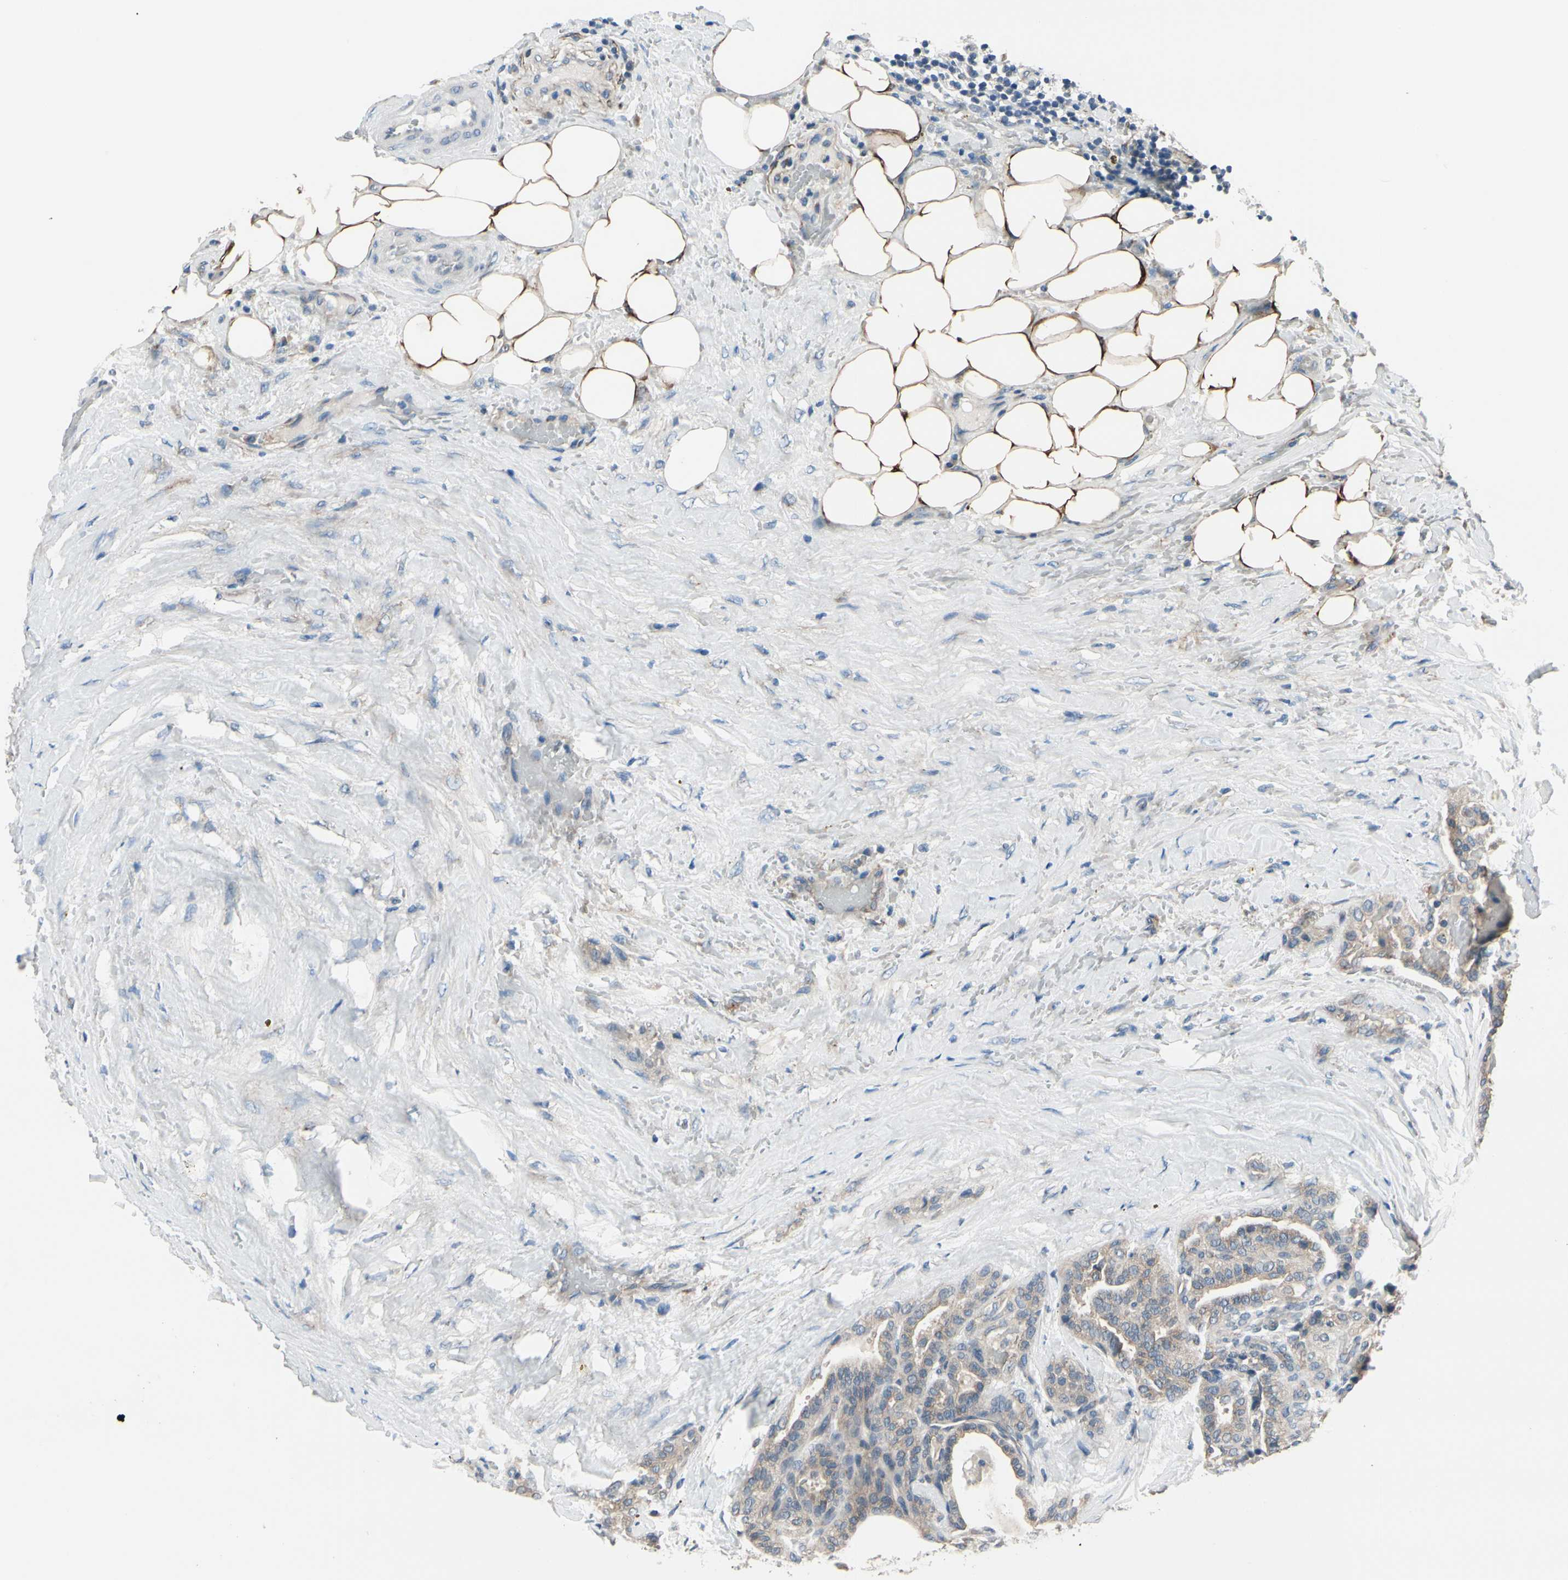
{"staining": {"intensity": "weak", "quantity": "25%-75%", "location": "cytoplasmic/membranous"}, "tissue": "thyroid cancer", "cell_type": "Tumor cells", "image_type": "cancer", "snomed": [{"axis": "morphology", "description": "Papillary adenocarcinoma, NOS"}, {"axis": "topography", "description": "Thyroid gland"}], "caption": "Immunohistochemistry micrograph of human thyroid cancer (papillary adenocarcinoma) stained for a protein (brown), which shows low levels of weak cytoplasmic/membranous staining in approximately 25%-75% of tumor cells.", "gene": "PRKAR2B", "patient": {"sex": "male", "age": 77}}